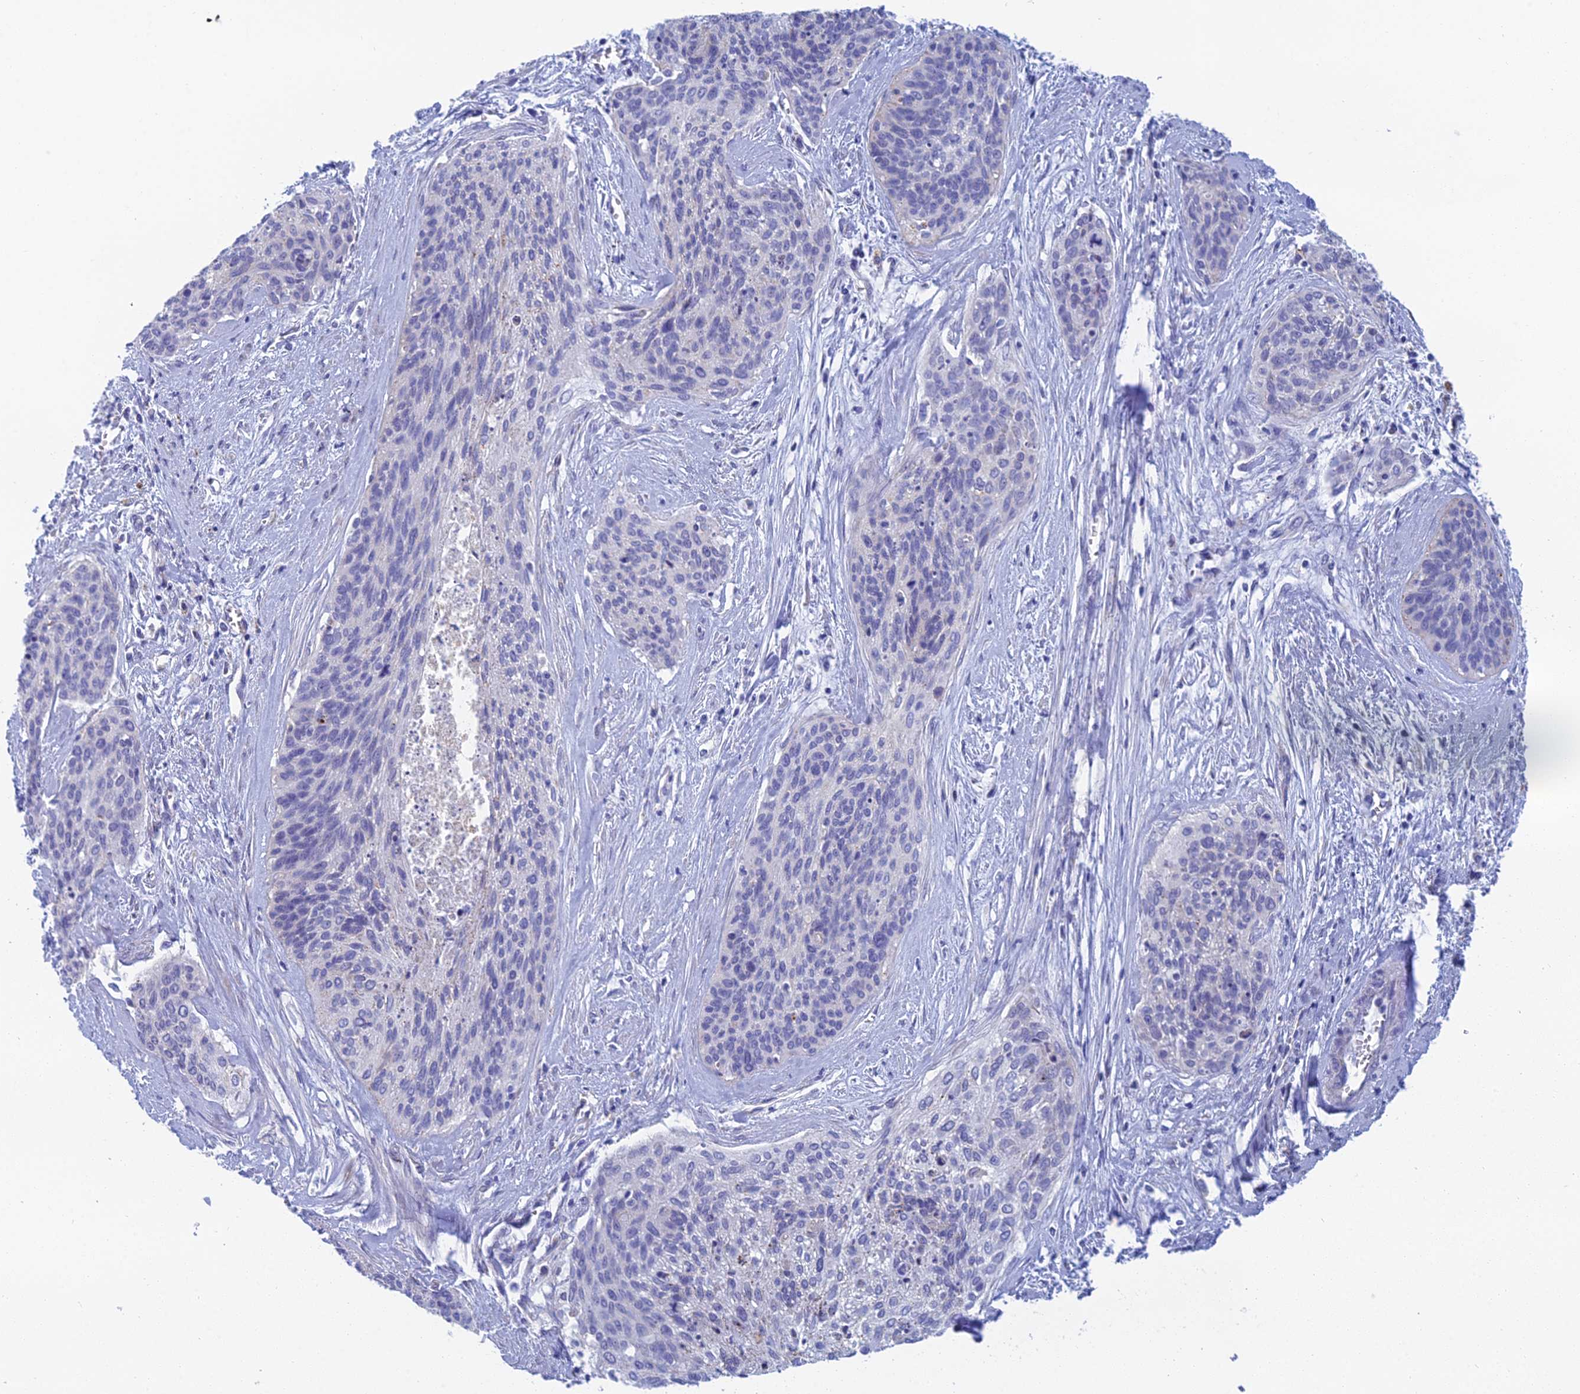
{"staining": {"intensity": "negative", "quantity": "none", "location": "none"}, "tissue": "cervical cancer", "cell_type": "Tumor cells", "image_type": "cancer", "snomed": [{"axis": "morphology", "description": "Squamous cell carcinoma, NOS"}, {"axis": "topography", "description": "Cervix"}], "caption": "Immunohistochemistry micrograph of neoplastic tissue: squamous cell carcinoma (cervical) stained with DAB shows no significant protein positivity in tumor cells.", "gene": "CFAP210", "patient": {"sex": "female", "age": 55}}